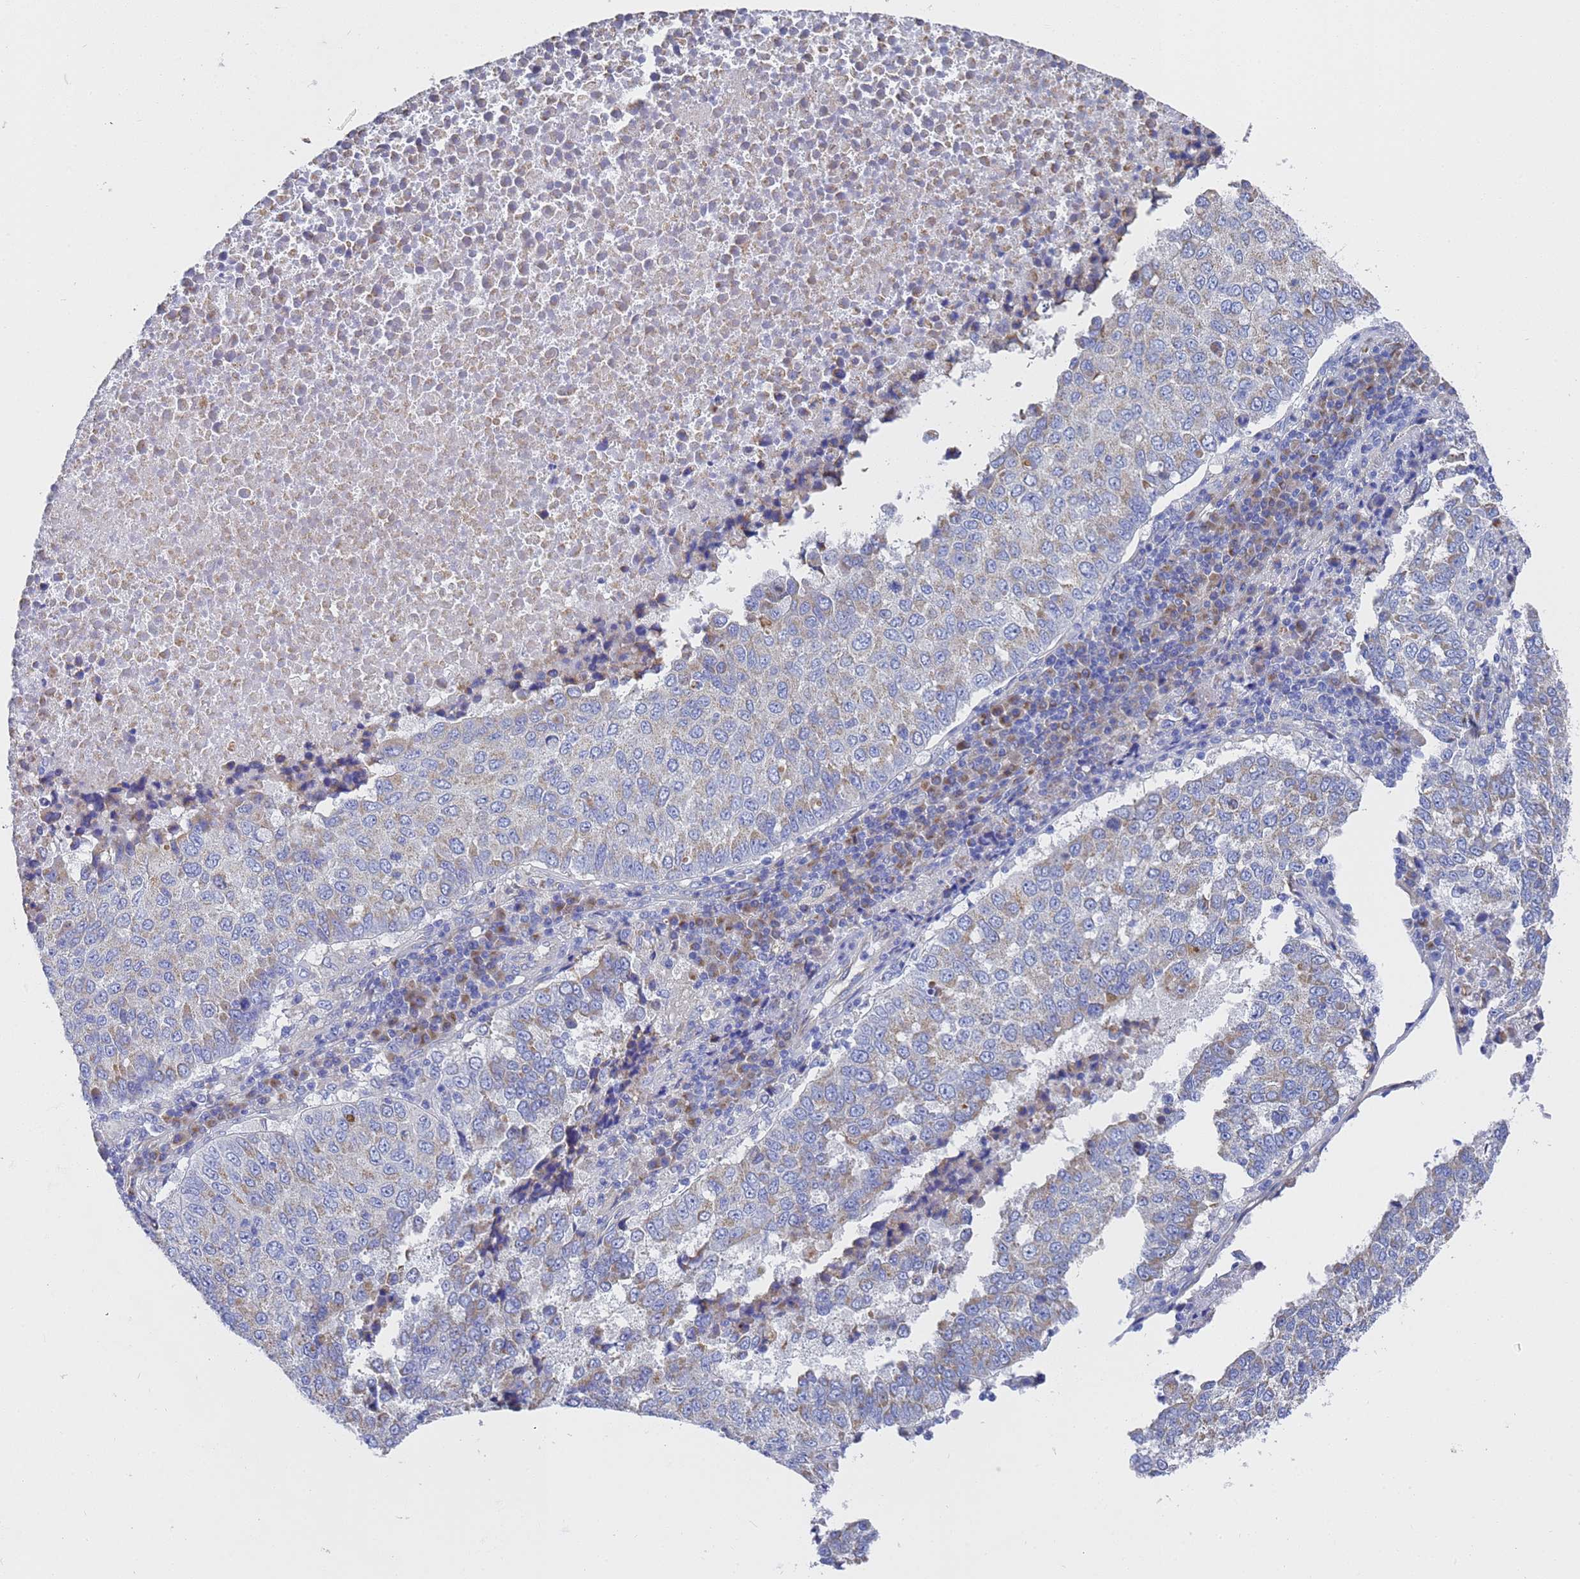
{"staining": {"intensity": "moderate", "quantity": "25%-75%", "location": "cytoplasmic/membranous"}, "tissue": "lung cancer", "cell_type": "Tumor cells", "image_type": "cancer", "snomed": [{"axis": "morphology", "description": "Squamous cell carcinoma, NOS"}, {"axis": "topography", "description": "Lung"}], "caption": "A high-resolution photomicrograph shows immunohistochemistry staining of squamous cell carcinoma (lung), which displays moderate cytoplasmic/membranous positivity in approximately 25%-75% of tumor cells.", "gene": "TM4SF4", "patient": {"sex": "male", "age": 73}}